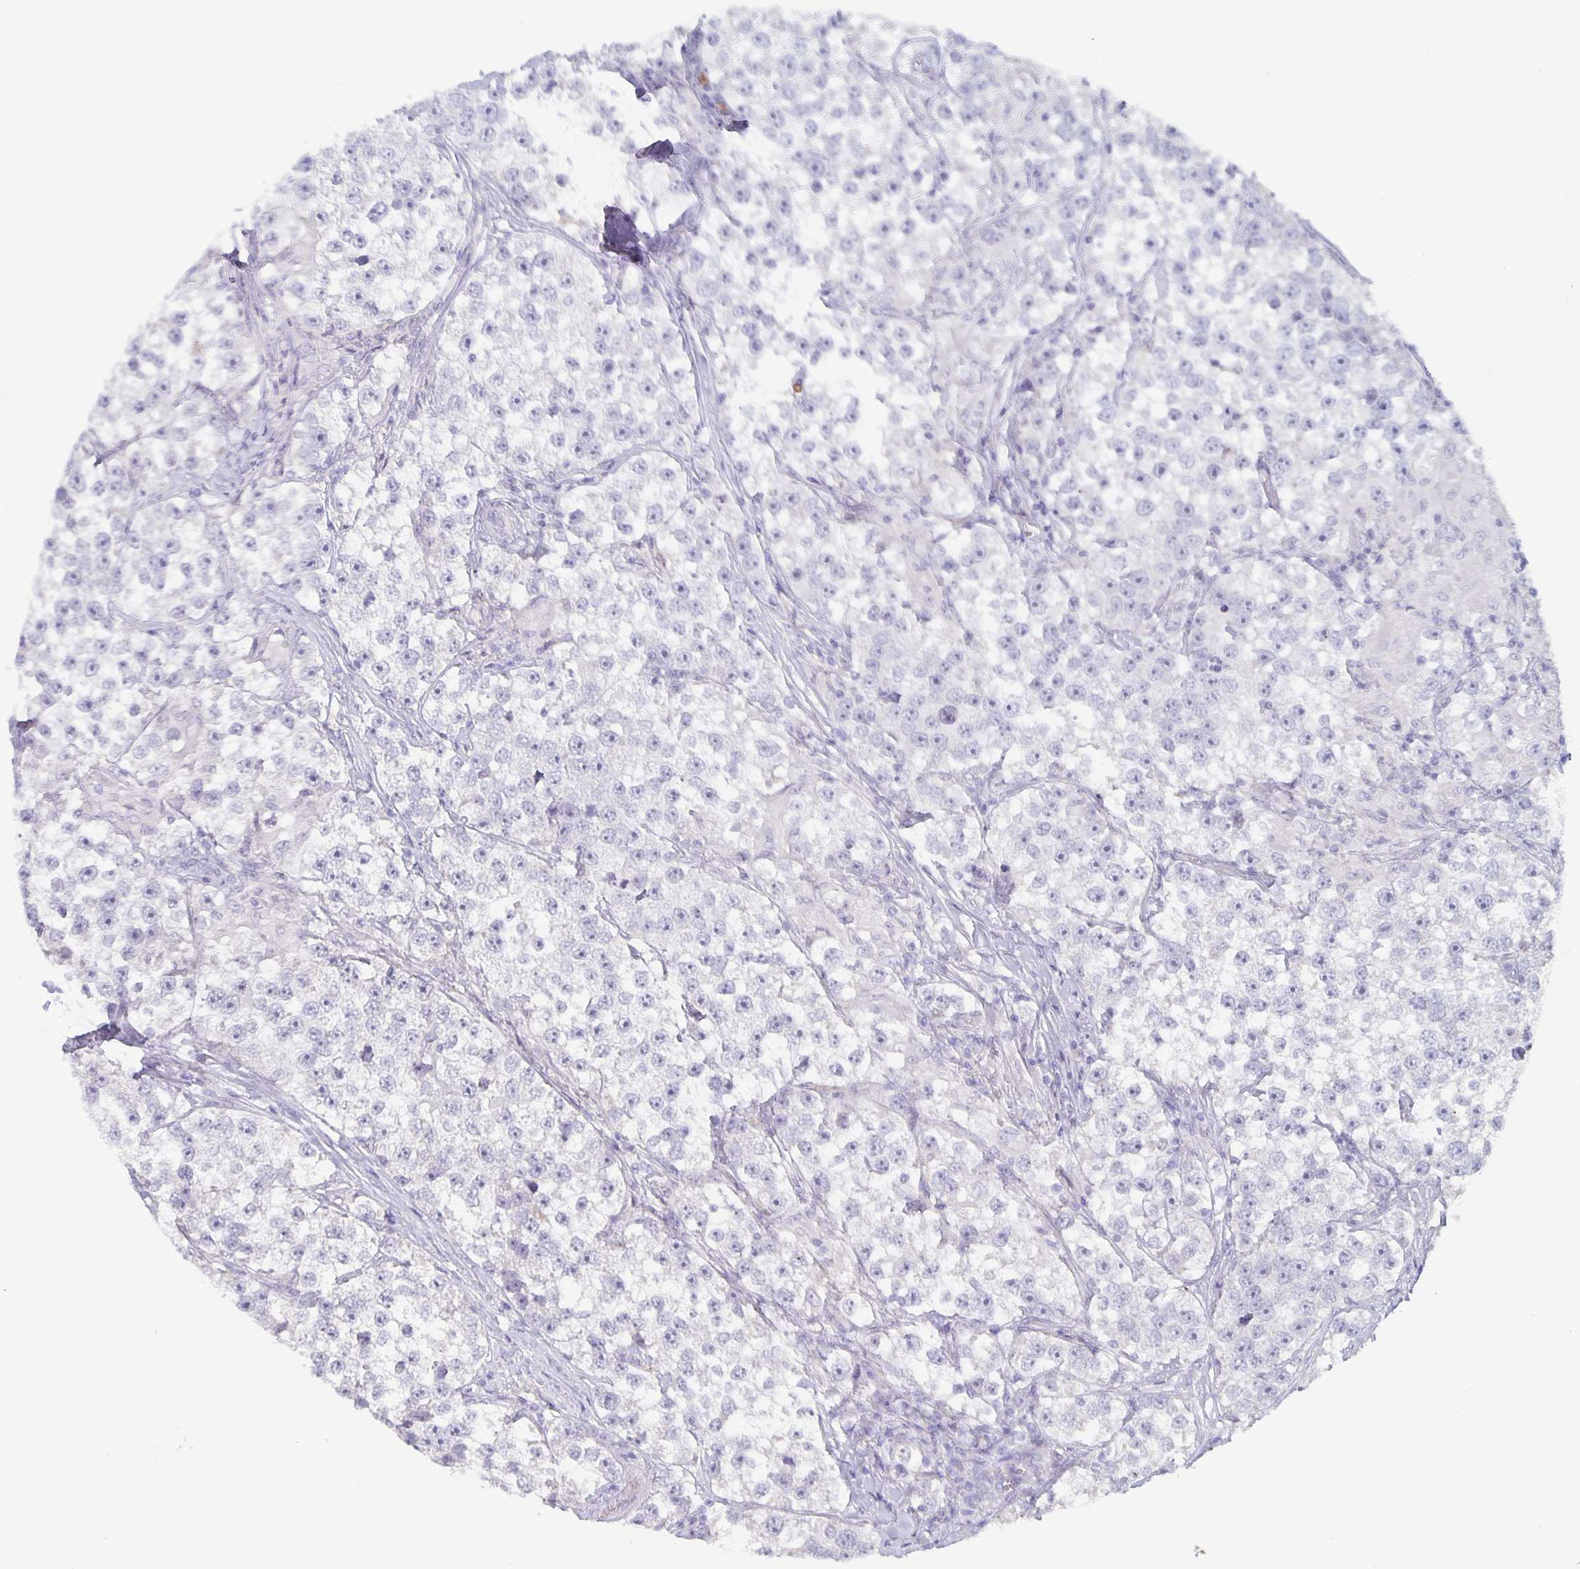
{"staining": {"intensity": "negative", "quantity": "none", "location": "none"}, "tissue": "testis cancer", "cell_type": "Tumor cells", "image_type": "cancer", "snomed": [{"axis": "morphology", "description": "Seminoma, NOS"}, {"axis": "topography", "description": "Testis"}], "caption": "Testis cancer was stained to show a protein in brown. There is no significant staining in tumor cells. (DAB (3,3'-diaminobenzidine) immunohistochemistry visualized using brightfield microscopy, high magnification).", "gene": "PLCB3", "patient": {"sex": "male", "age": 46}}